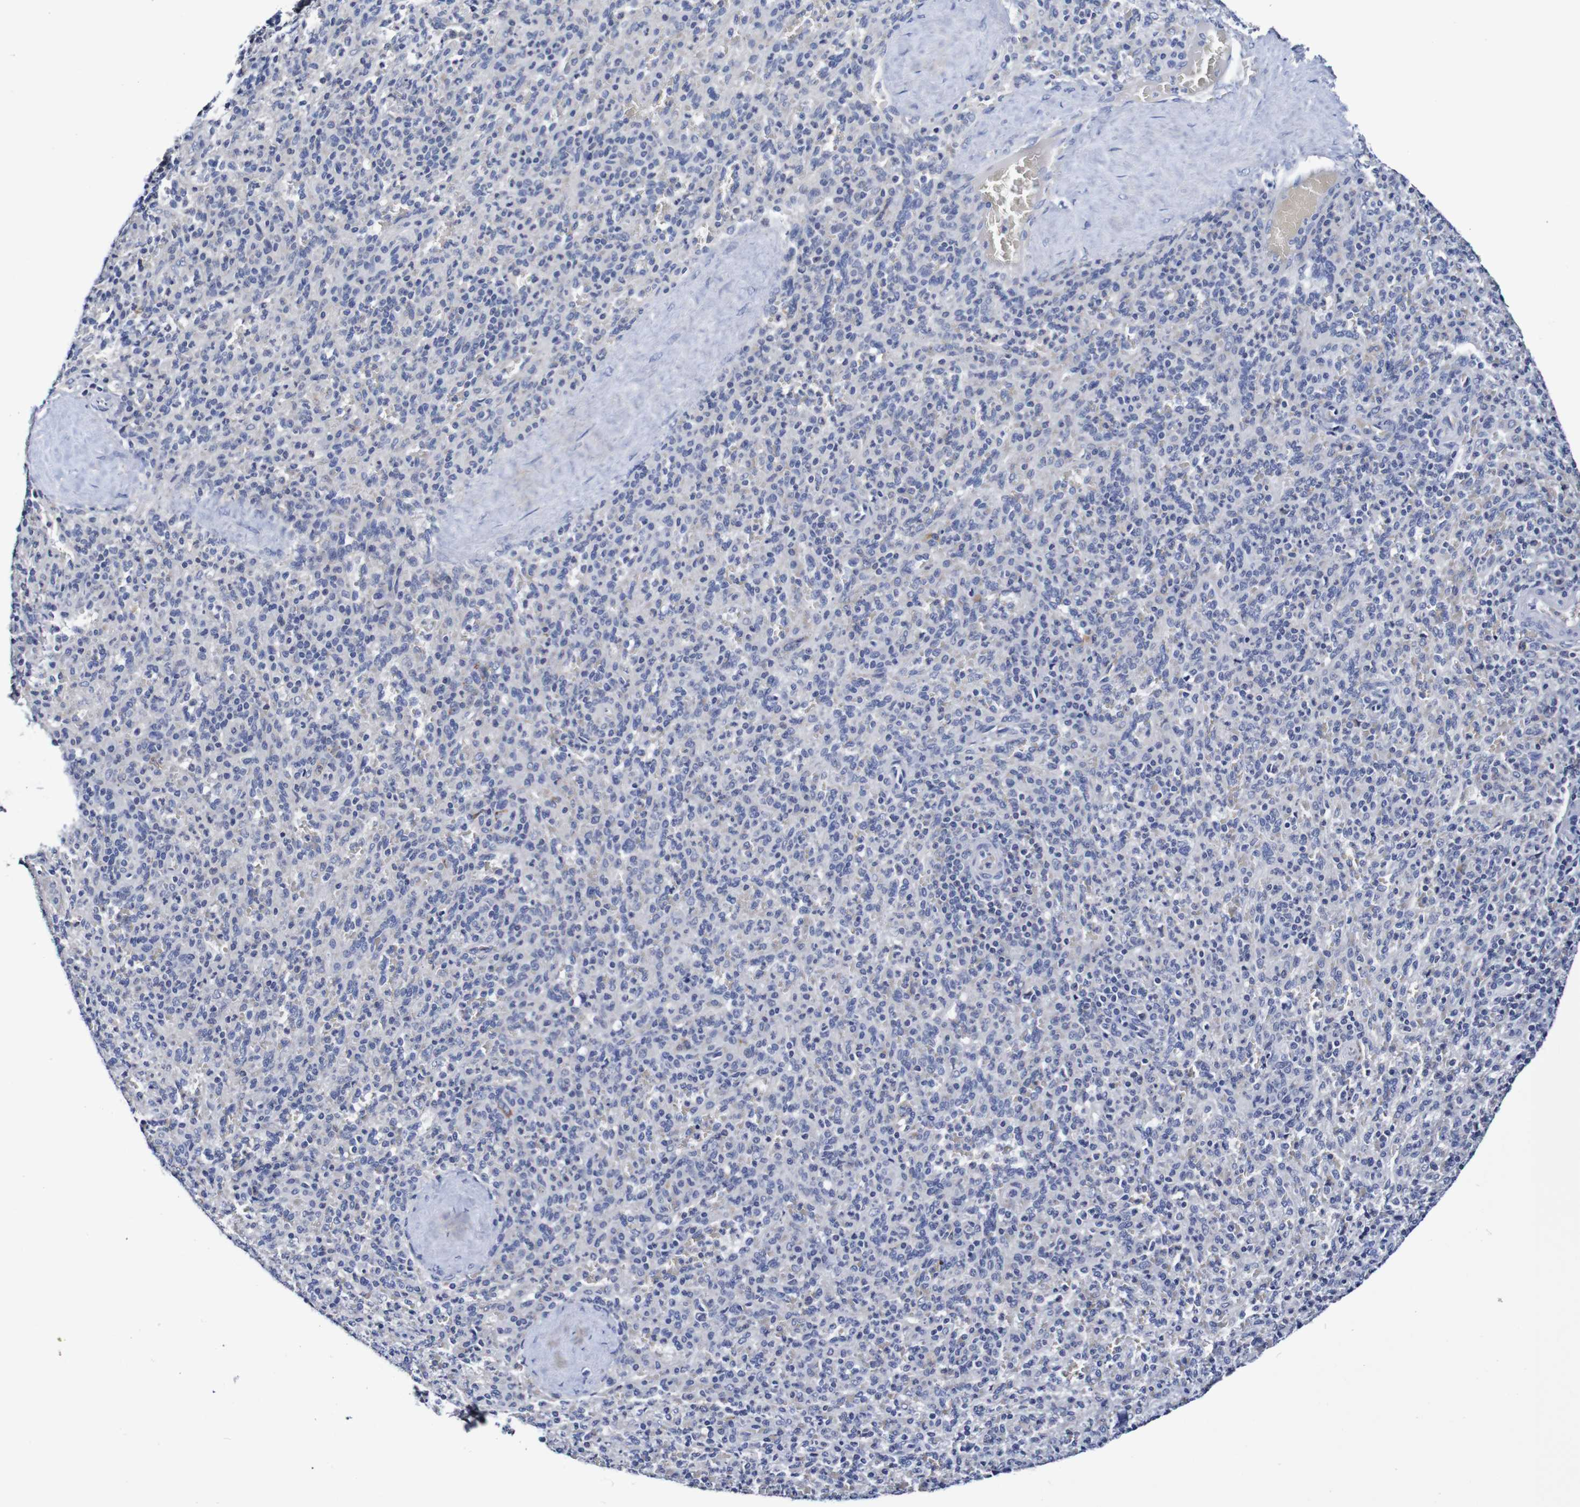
{"staining": {"intensity": "negative", "quantity": "none", "location": "none"}, "tissue": "spleen", "cell_type": "Cells in red pulp", "image_type": "normal", "snomed": [{"axis": "morphology", "description": "Normal tissue, NOS"}, {"axis": "topography", "description": "Spleen"}], "caption": "Cells in red pulp show no significant protein expression in unremarkable spleen.", "gene": "ACVR1C", "patient": {"sex": "male", "age": 36}}